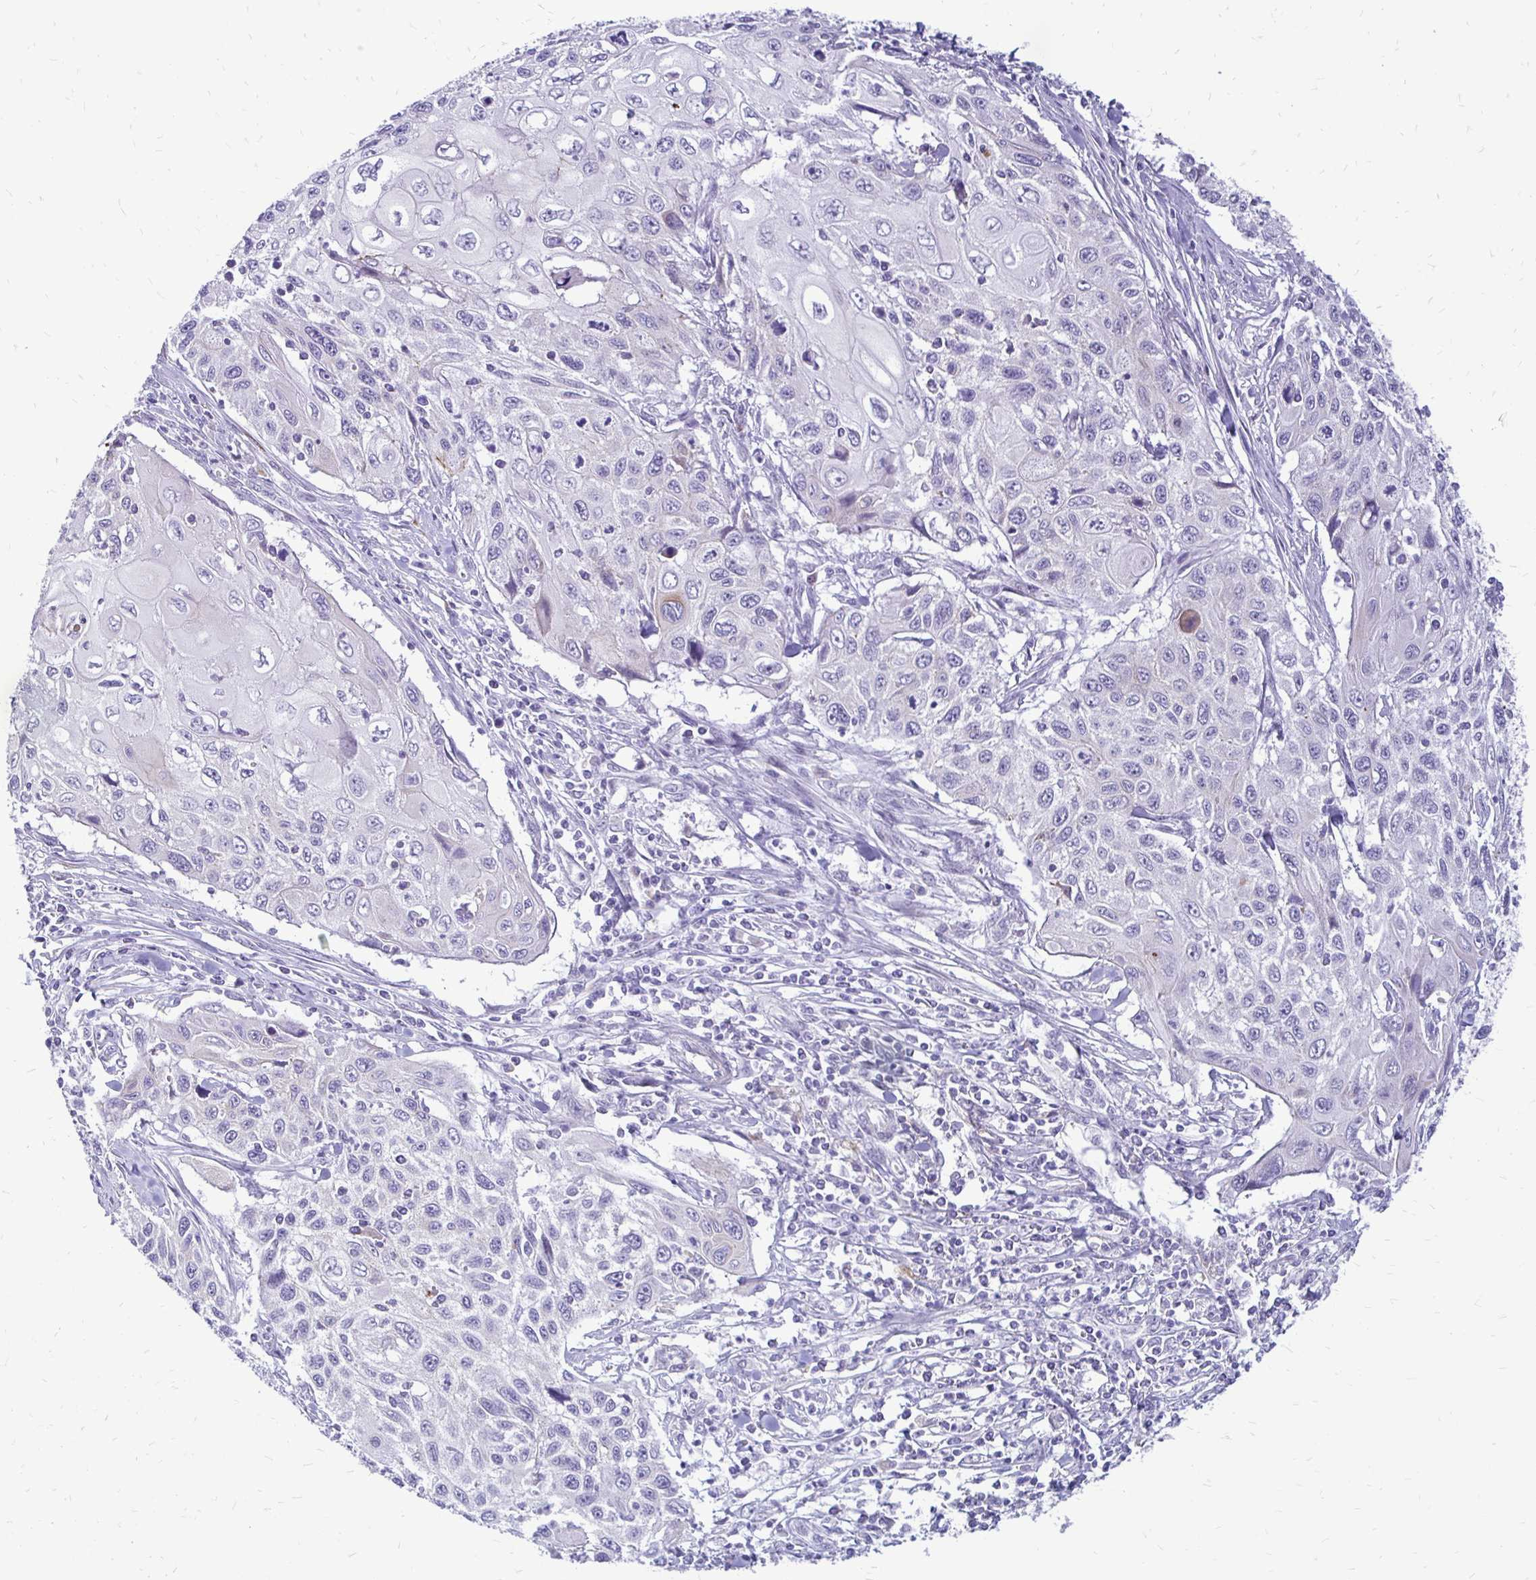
{"staining": {"intensity": "negative", "quantity": "none", "location": "none"}, "tissue": "cervical cancer", "cell_type": "Tumor cells", "image_type": "cancer", "snomed": [{"axis": "morphology", "description": "Squamous cell carcinoma, NOS"}, {"axis": "topography", "description": "Cervix"}], "caption": "Squamous cell carcinoma (cervical) stained for a protein using immunohistochemistry reveals no expression tumor cells.", "gene": "EPYC", "patient": {"sex": "female", "age": 70}}